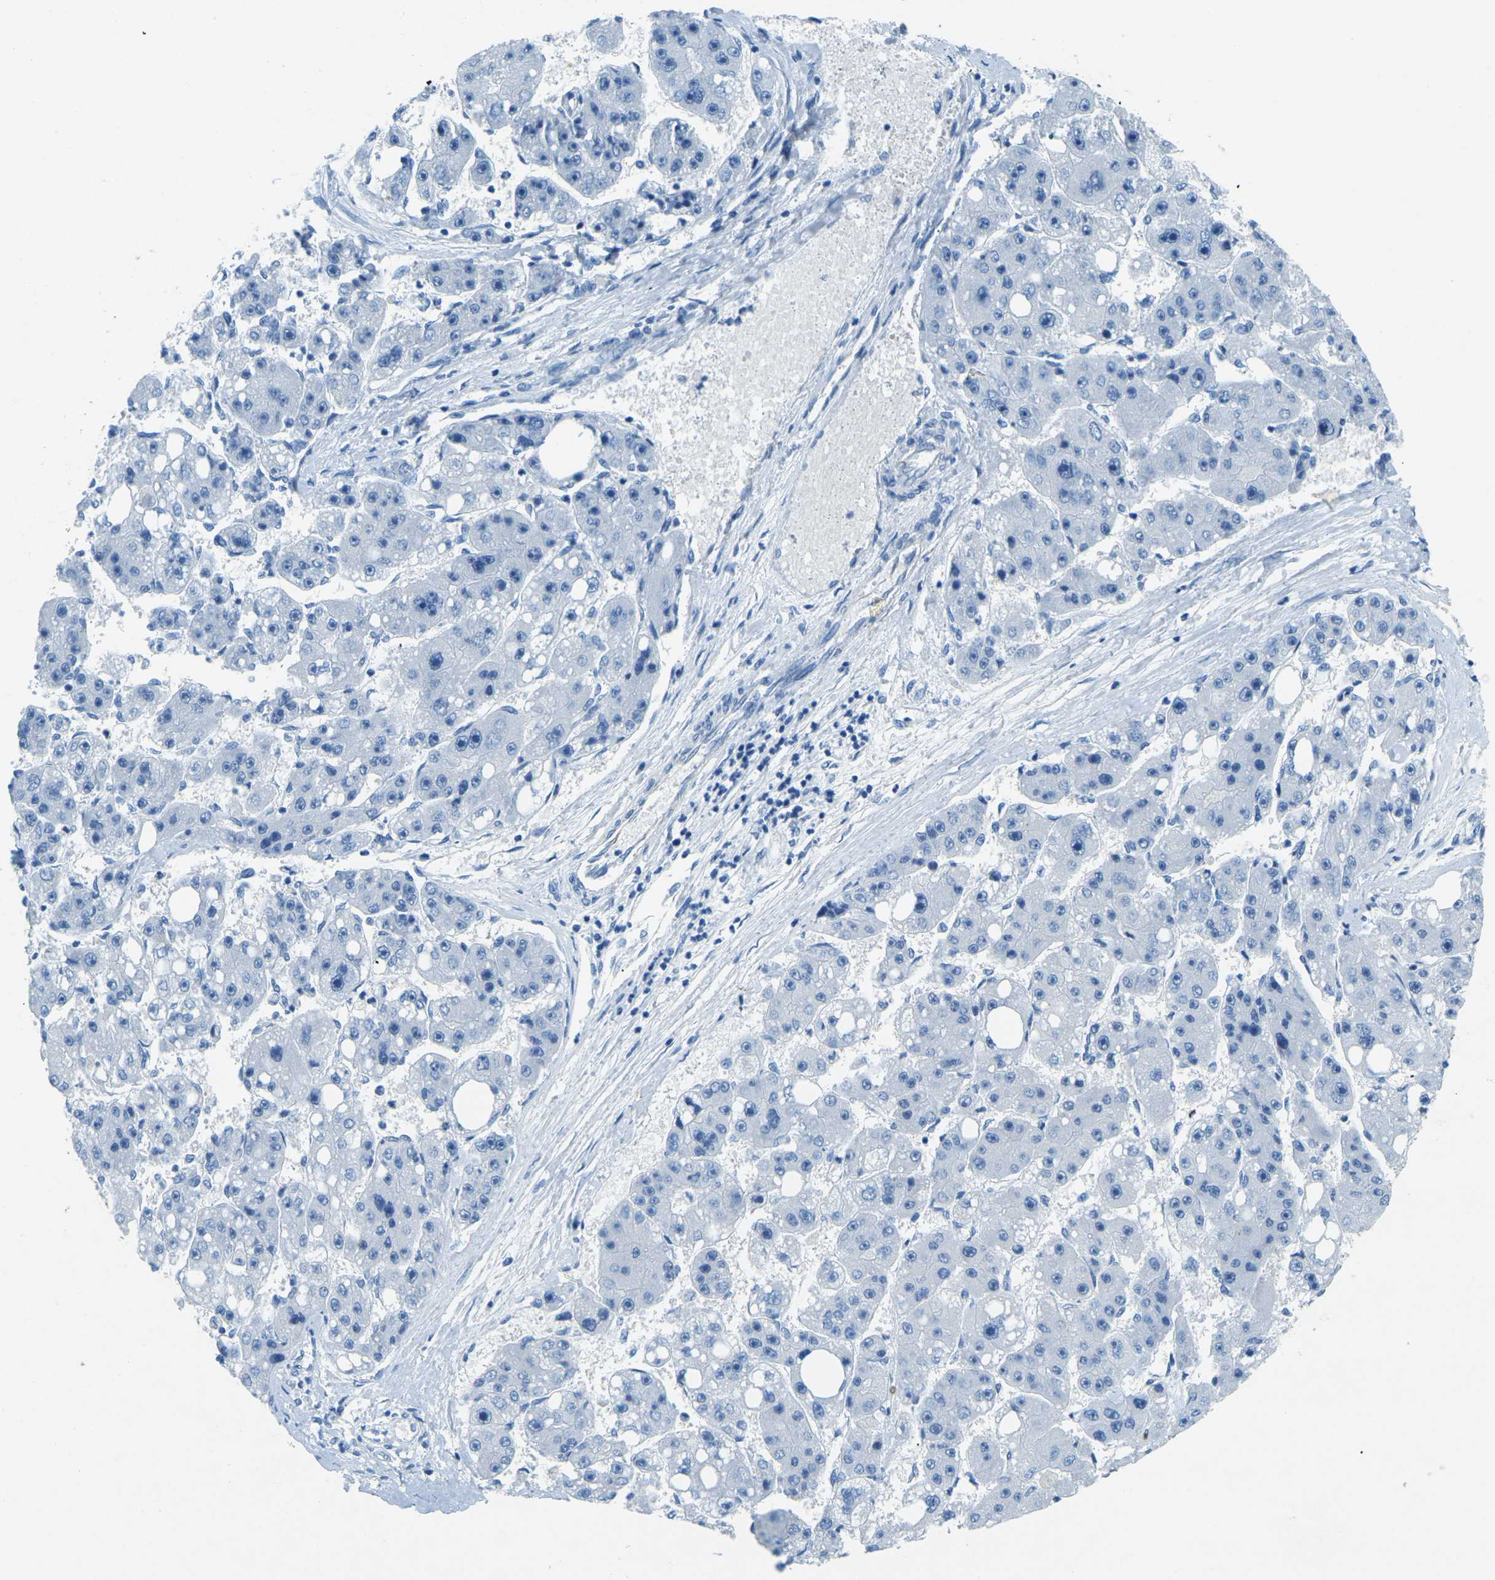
{"staining": {"intensity": "negative", "quantity": "none", "location": "none"}, "tissue": "liver cancer", "cell_type": "Tumor cells", "image_type": "cancer", "snomed": [{"axis": "morphology", "description": "Carcinoma, Hepatocellular, NOS"}, {"axis": "topography", "description": "Liver"}], "caption": "IHC of hepatocellular carcinoma (liver) displays no positivity in tumor cells.", "gene": "SORT1", "patient": {"sex": "female", "age": 61}}